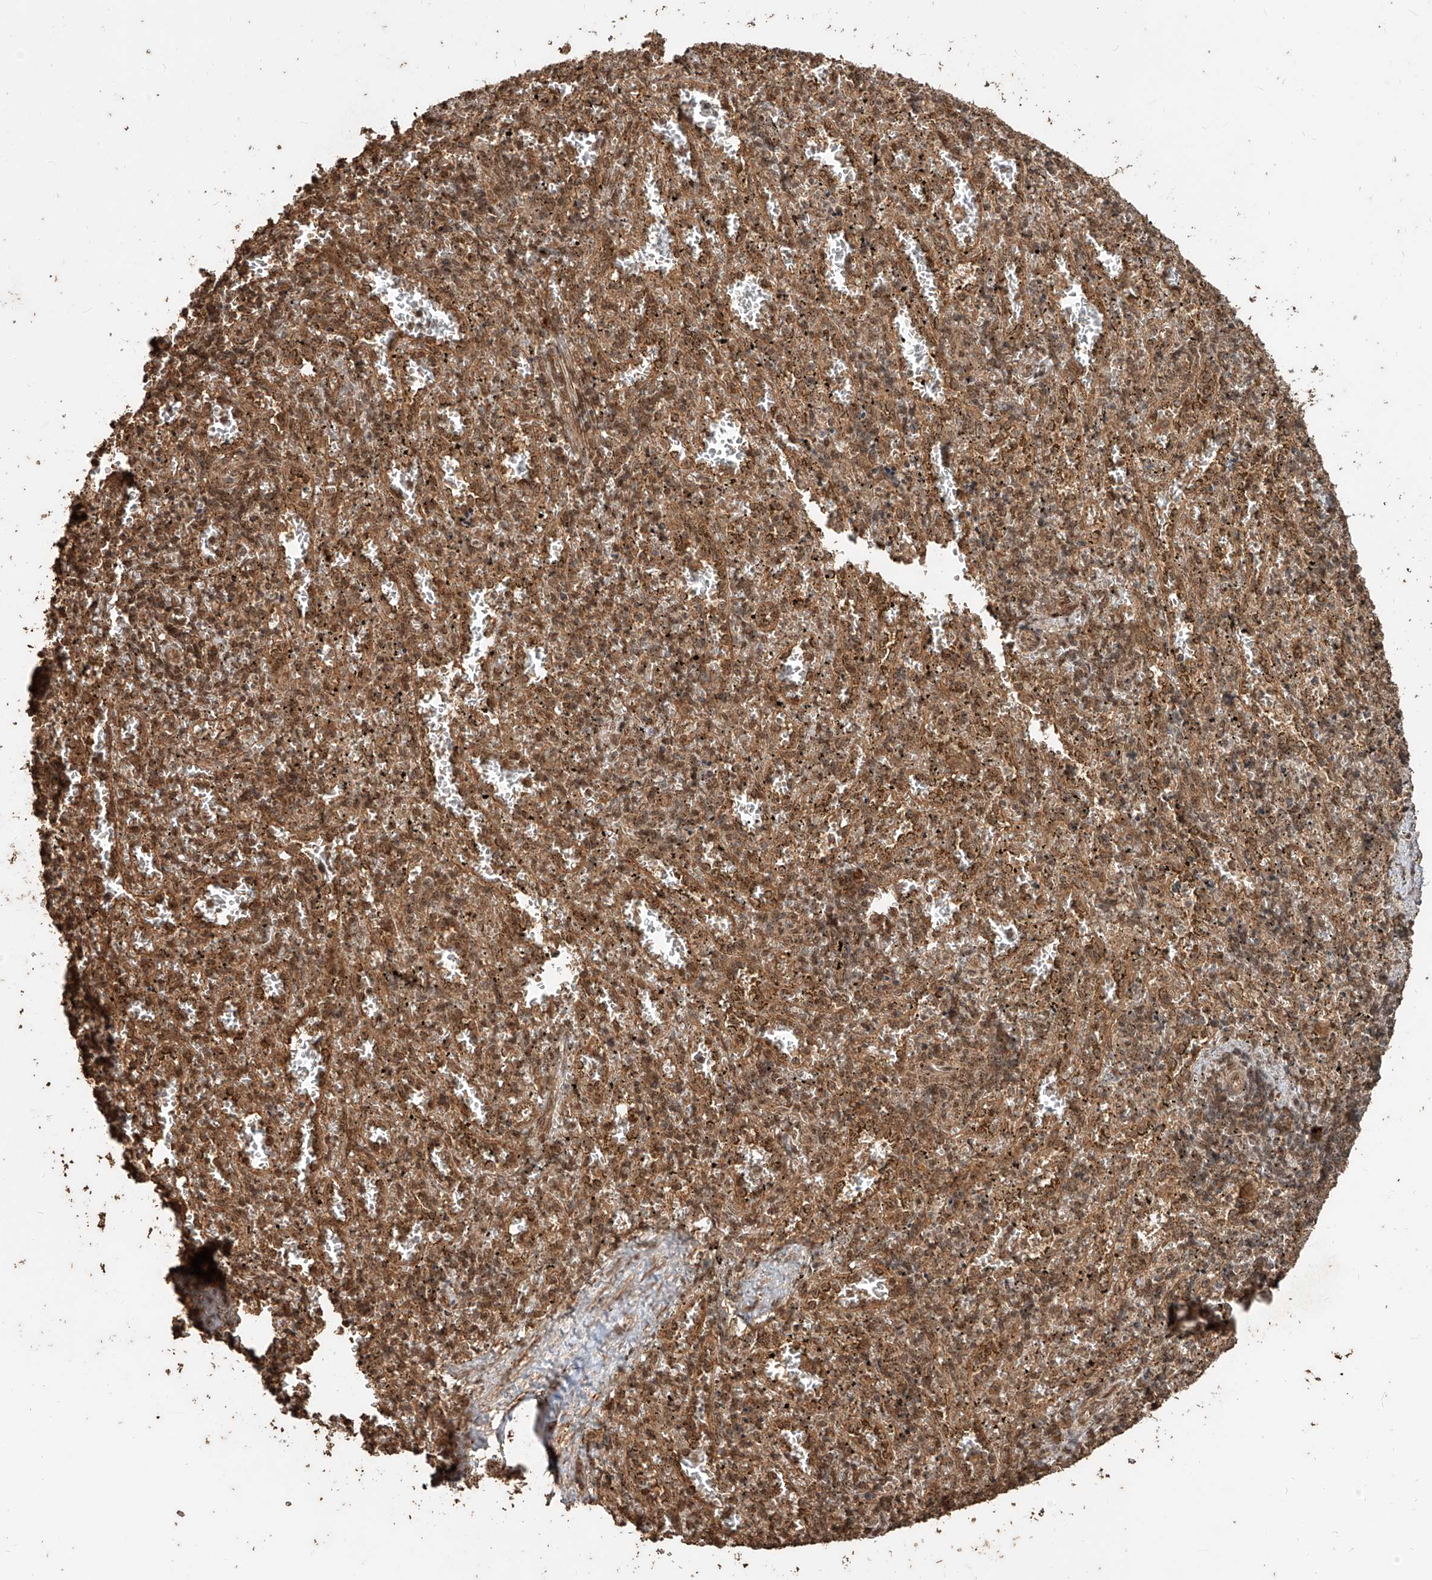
{"staining": {"intensity": "moderate", "quantity": ">75%", "location": "cytoplasmic/membranous,nuclear"}, "tissue": "spleen", "cell_type": "Cells in red pulp", "image_type": "normal", "snomed": [{"axis": "morphology", "description": "Normal tissue, NOS"}, {"axis": "topography", "description": "Spleen"}], "caption": "Protein expression by immunohistochemistry reveals moderate cytoplasmic/membranous,nuclear staining in about >75% of cells in red pulp in unremarkable spleen. (brown staining indicates protein expression, while blue staining denotes nuclei).", "gene": "ZNF660", "patient": {"sex": "male", "age": 11}}